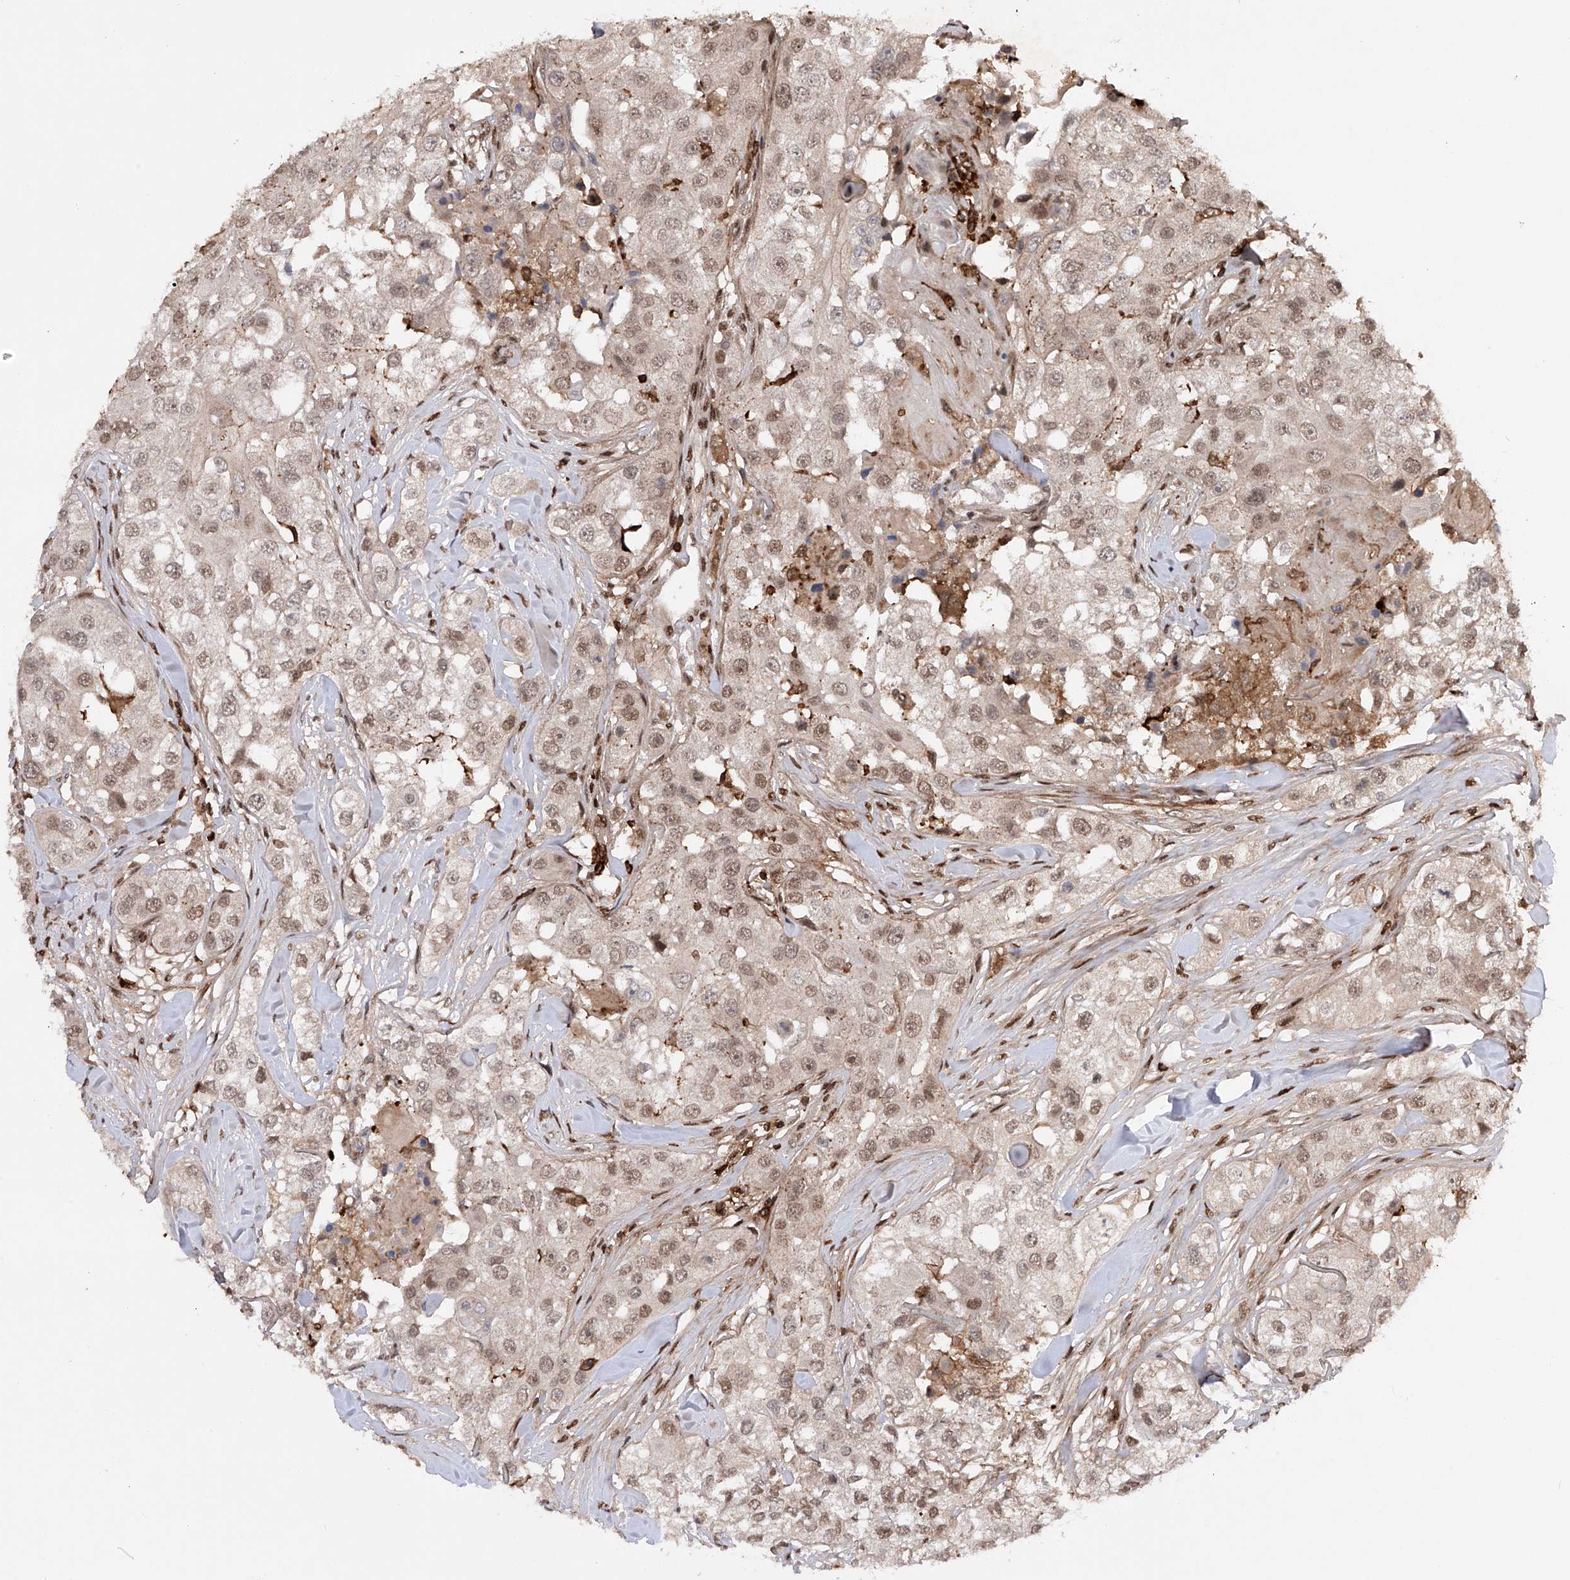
{"staining": {"intensity": "weak", "quantity": "25%-75%", "location": "nuclear"}, "tissue": "head and neck cancer", "cell_type": "Tumor cells", "image_type": "cancer", "snomed": [{"axis": "morphology", "description": "Normal tissue, NOS"}, {"axis": "morphology", "description": "Squamous cell carcinoma, NOS"}, {"axis": "topography", "description": "Skeletal muscle"}, {"axis": "topography", "description": "Head-Neck"}], "caption": "Protein analysis of head and neck cancer tissue shows weak nuclear expression in about 25%-75% of tumor cells. The staining was performed using DAB (3,3'-diaminobenzidine), with brown indicating positive protein expression. Nuclei are stained blue with hematoxylin.", "gene": "ZNF280D", "patient": {"sex": "male", "age": 51}}